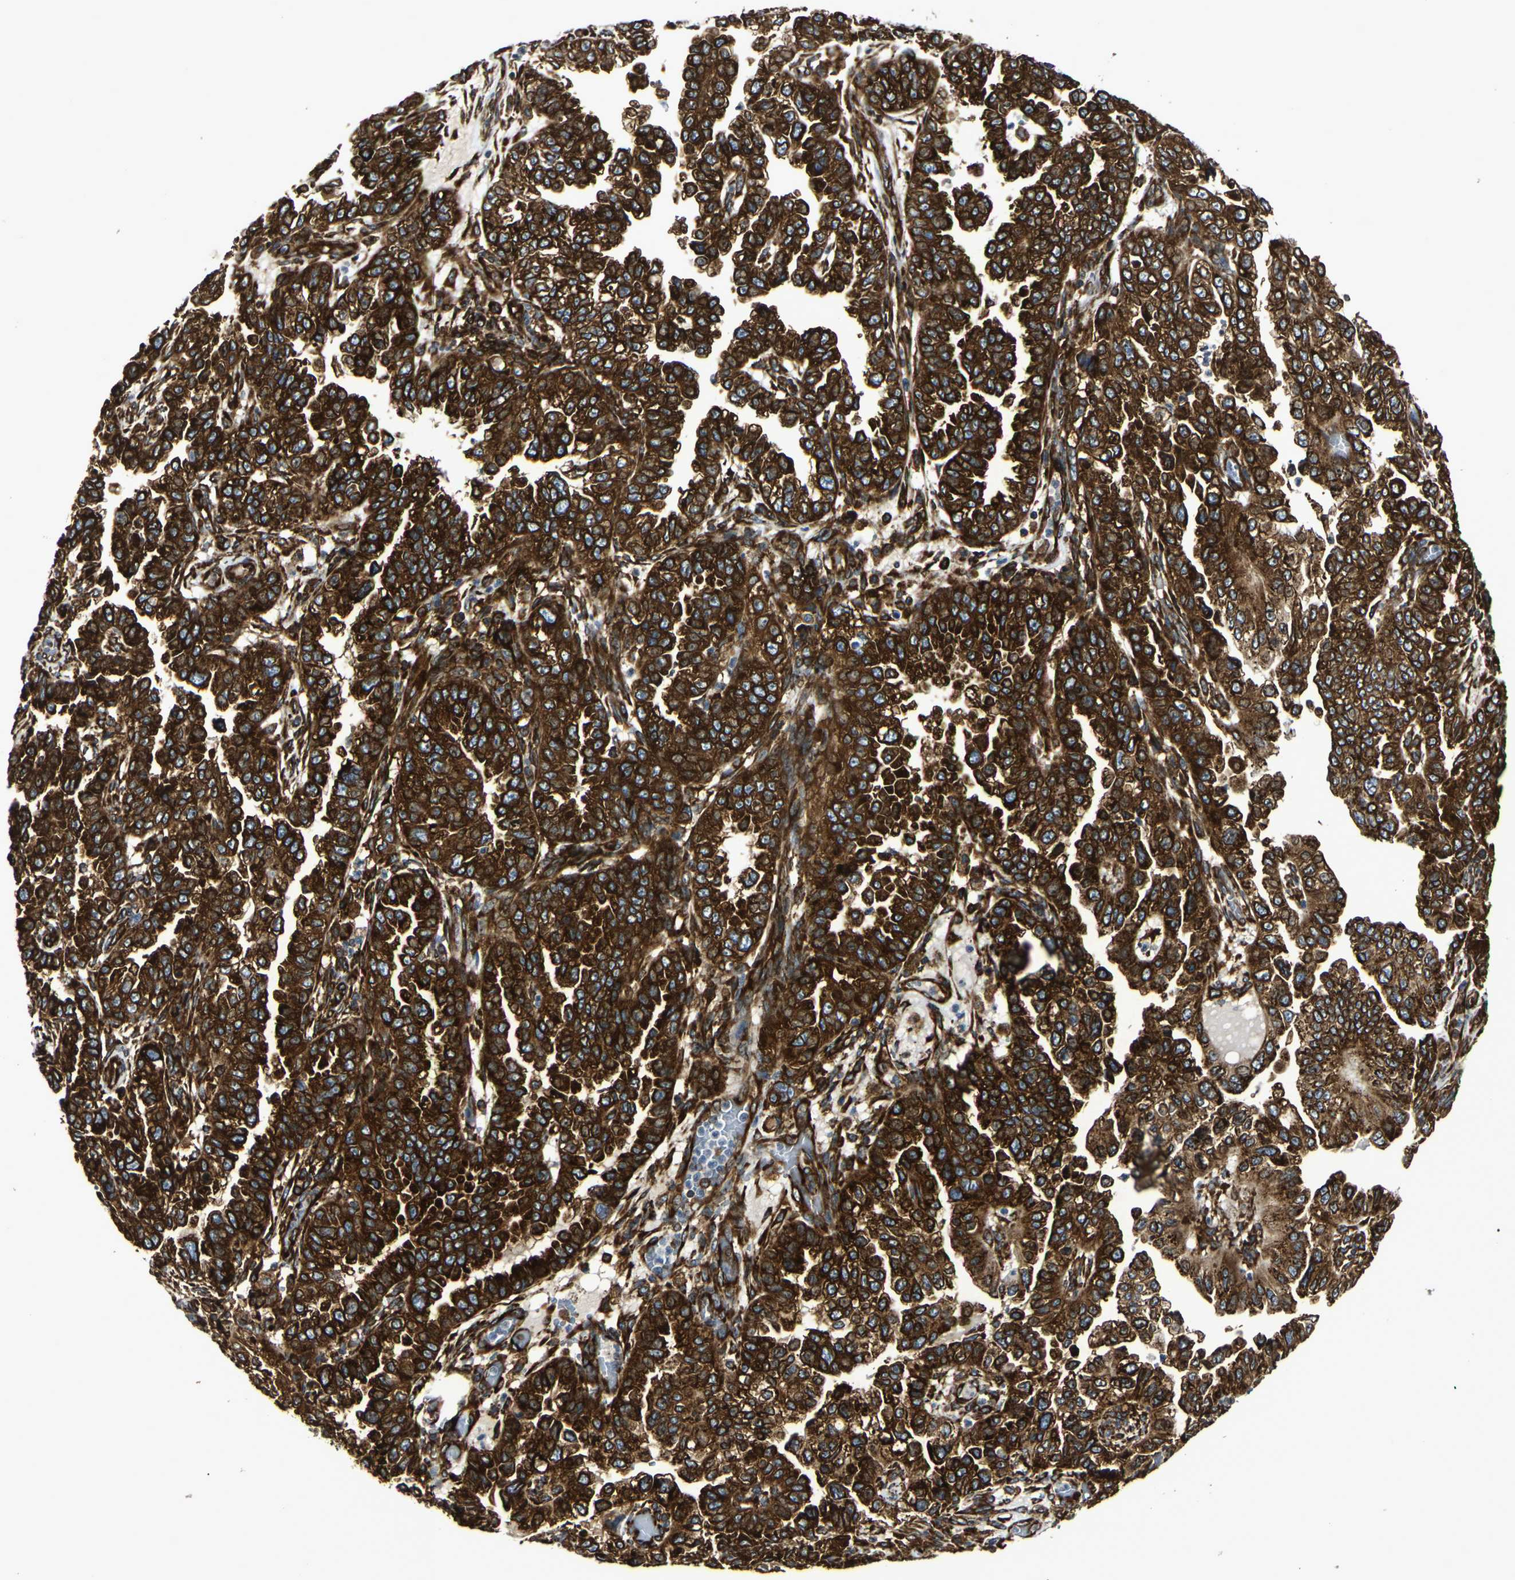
{"staining": {"intensity": "strong", "quantity": ">75%", "location": "cytoplasmic/membranous"}, "tissue": "endometrial cancer", "cell_type": "Tumor cells", "image_type": "cancer", "snomed": [{"axis": "morphology", "description": "Adenocarcinoma, NOS"}, {"axis": "topography", "description": "Endometrium"}], "caption": "Tumor cells display high levels of strong cytoplasmic/membranous expression in approximately >75% of cells in endometrial cancer. (DAB (3,3'-diaminobenzidine) IHC with brightfield microscopy, high magnification).", "gene": "MARCHF2", "patient": {"sex": "female", "age": 85}}